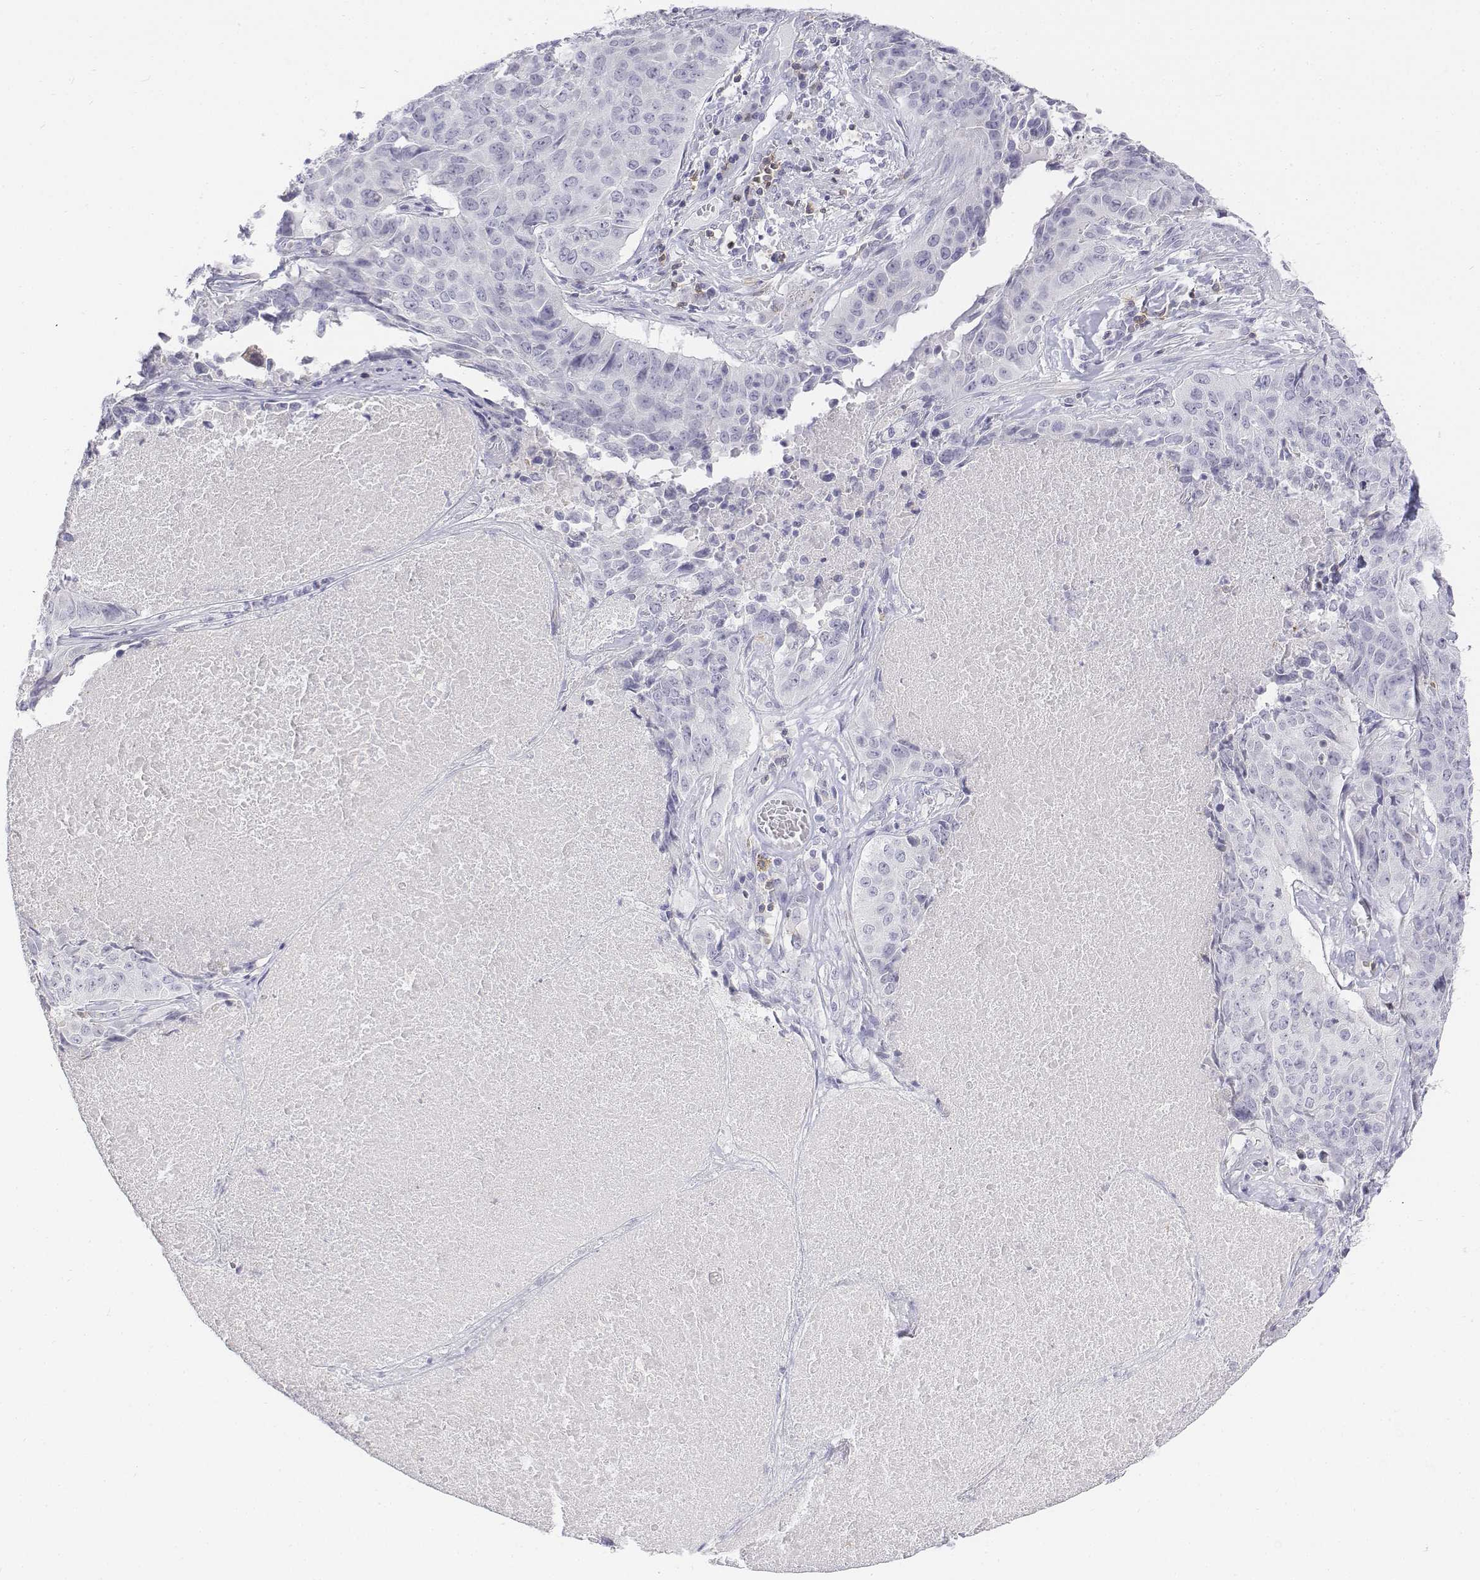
{"staining": {"intensity": "negative", "quantity": "none", "location": "none"}, "tissue": "lung cancer", "cell_type": "Tumor cells", "image_type": "cancer", "snomed": [{"axis": "morphology", "description": "Normal tissue, NOS"}, {"axis": "morphology", "description": "Squamous cell carcinoma, NOS"}, {"axis": "topography", "description": "Bronchus"}, {"axis": "topography", "description": "Lung"}], "caption": "Tumor cells show no significant protein staining in lung cancer.", "gene": "CD3E", "patient": {"sex": "male", "age": 64}}